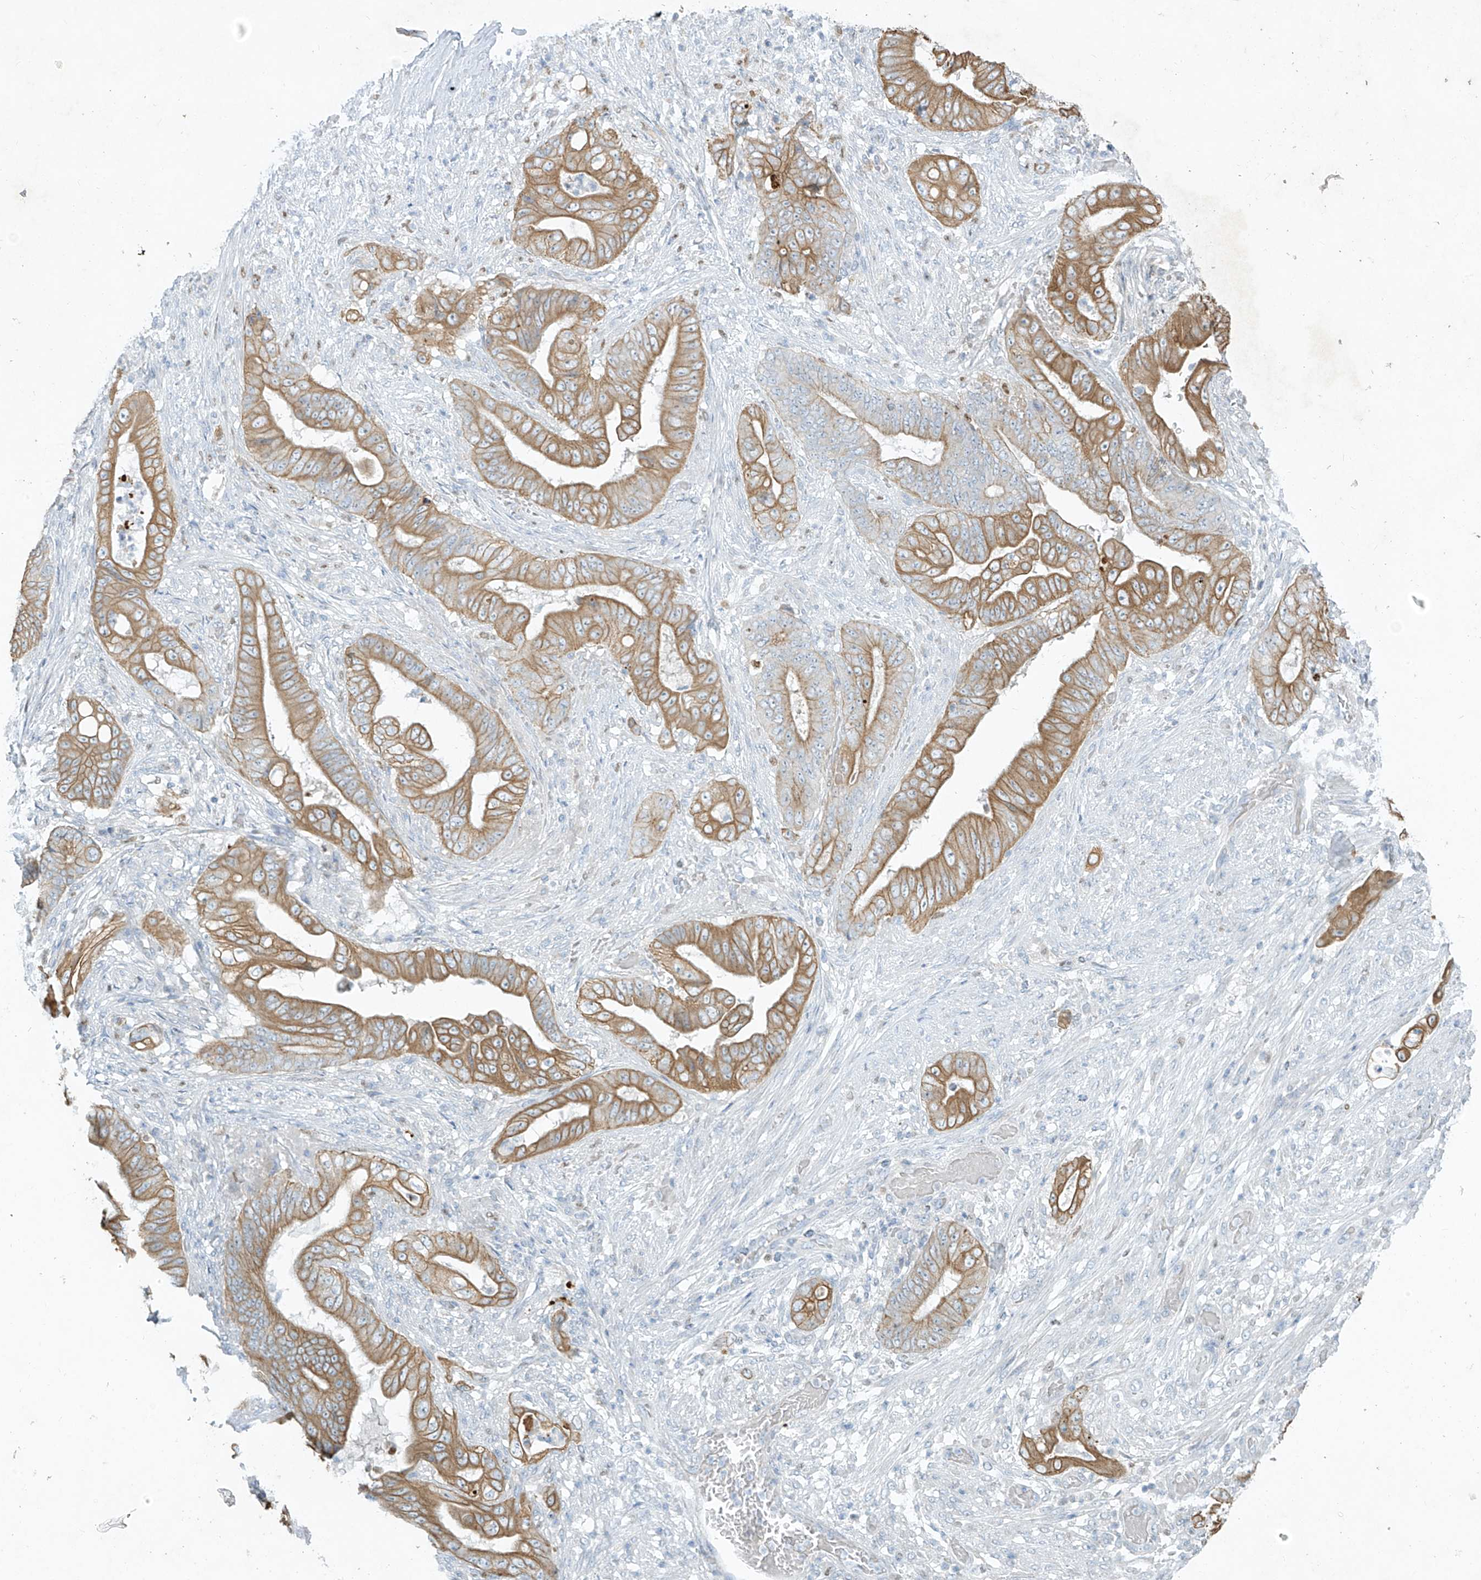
{"staining": {"intensity": "moderate", "quantity": ">75%", "location": "cytoplasmic/membranous"}, "tissue": "stomach cancer", "cell_type": "Tumor cells", "image_type": "cancer", "snomed": [{"axis": "morphology", "description": "Adenocarcinoma, NOS"}, {"axis": "topography", "description": "Stomach"}], "caption": "Moderate cytoplasmic/membranous protein staining is present in approximately >75% of tumor cells in stomach cancer.", "gene": "TUBE1", "patient": {"sex": "female", "age": 73}}